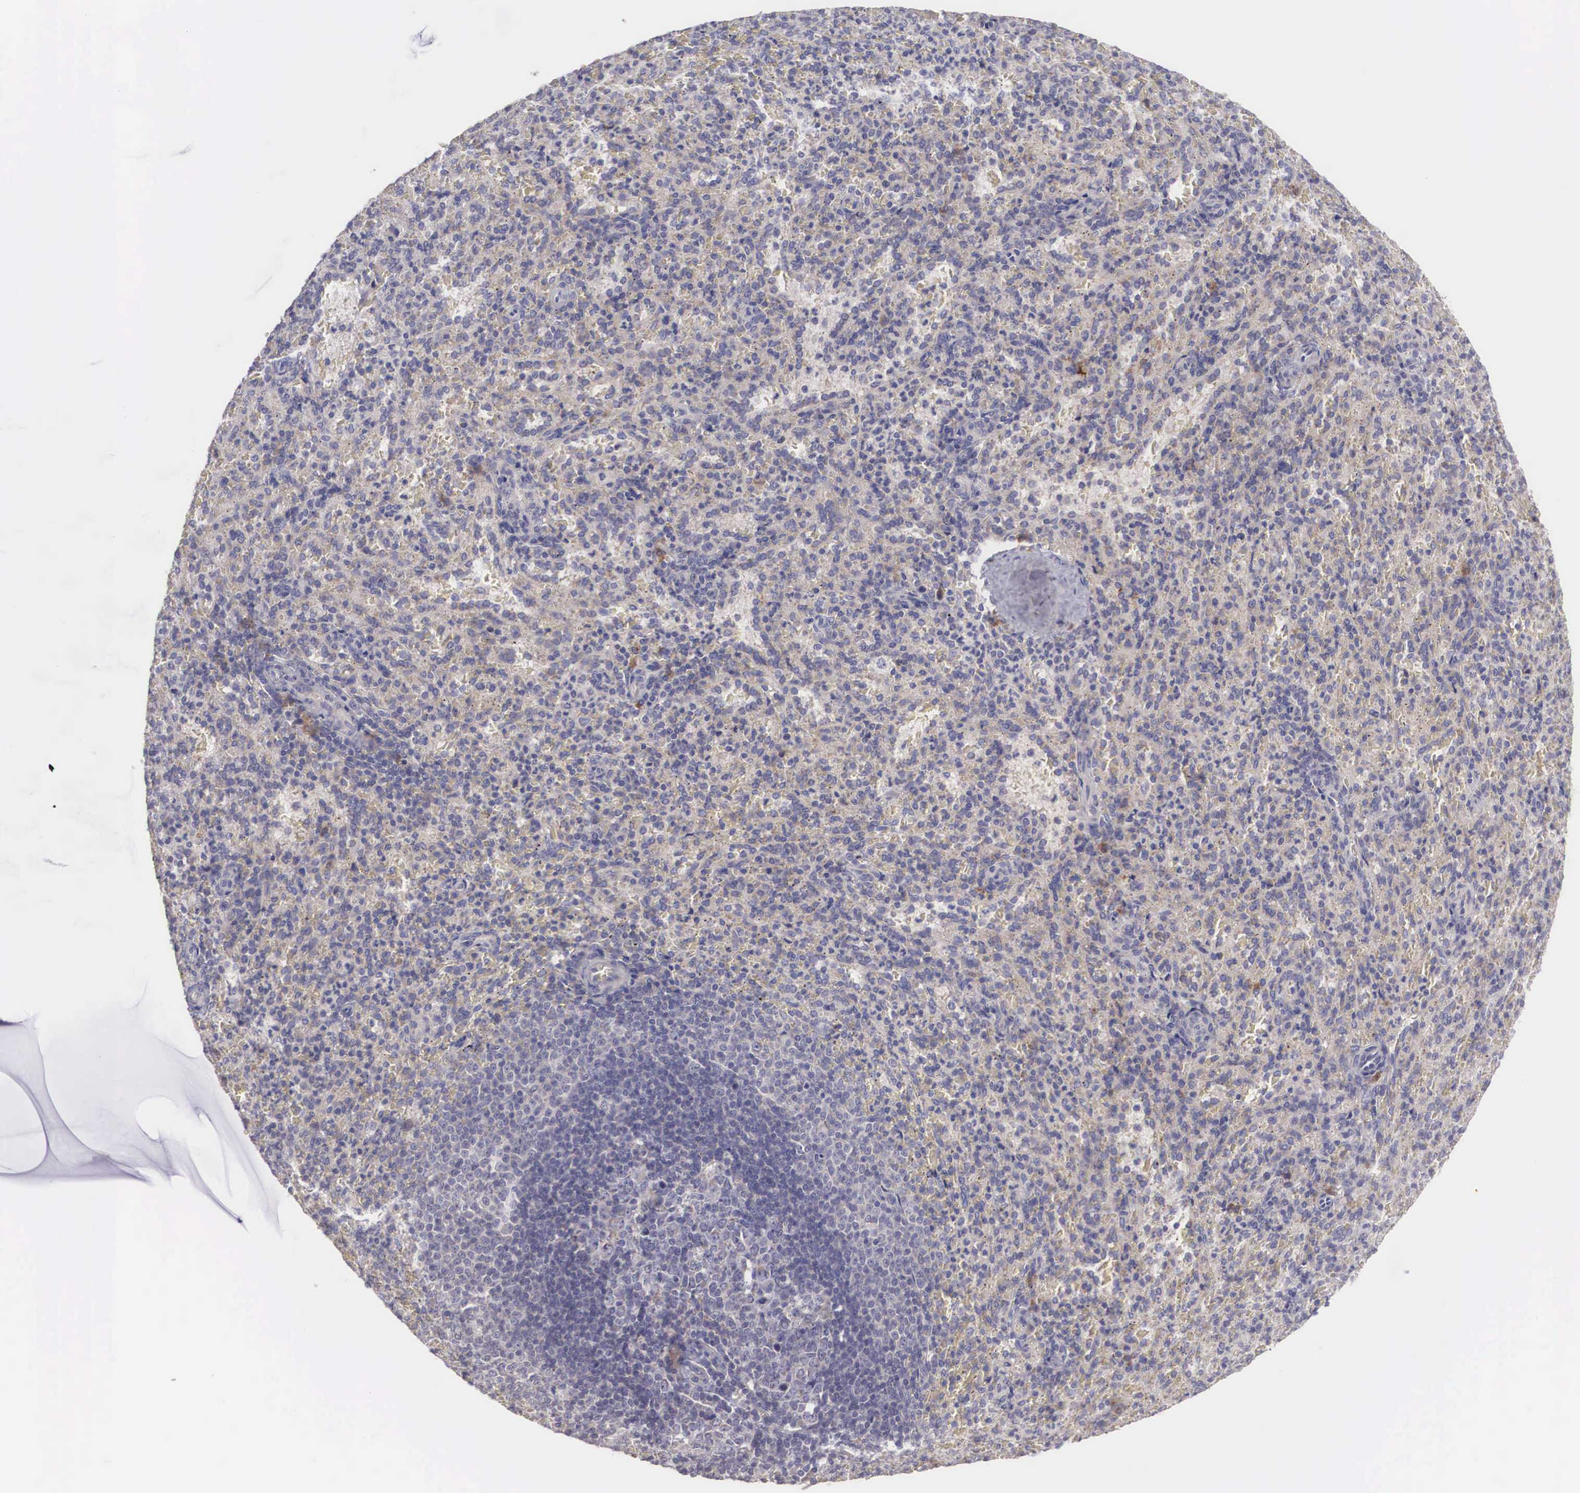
{"staining": {"intensity": "weak", "quantity": "<25%", "location": "cytoplasmic/membranous"}, "tissue": "spleen", "cell_type": "Cells in red pulp", "image_type": "normal", "snomed": [{"axis": "morphology", "description": "Normal tissue, NOS"}, {"axis": "topography", "description": "Spleen"}], "caption": "DAB immunohistochemical staining of benign human spleen reveals no significant staining in cells in red pulp.", "gene": "NREP", "patient": {"sex": "female", "age": 21}}